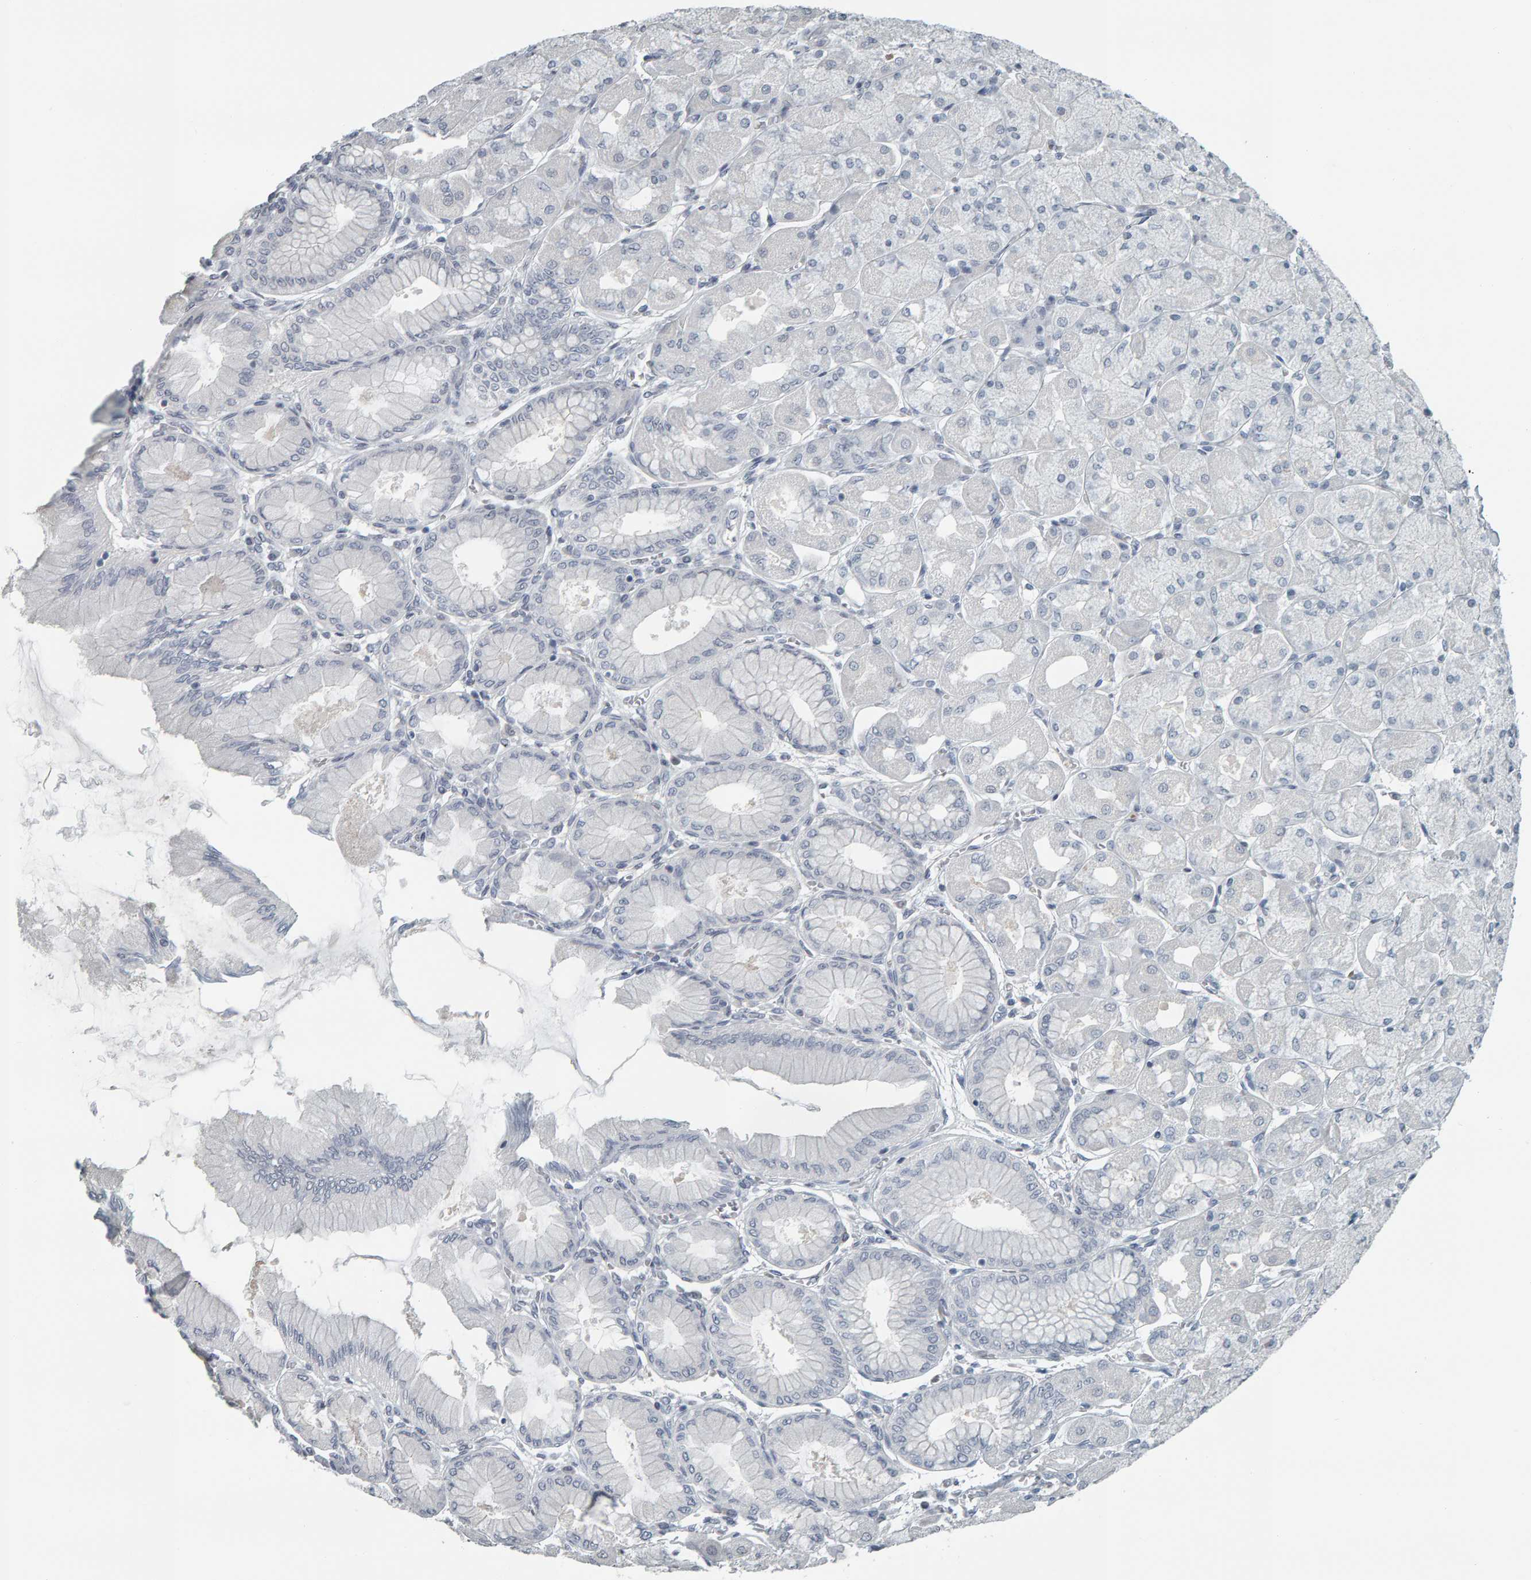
{"staining": {"intensity": "negative", "quantity": "none", "location": "none"}, "tissue": "stomach", "cell_type": "Glandular cells", "image_type": "normal", "snomed": [{"axis": "morphology", "description": "Normal tissue, NOS"}, {"axis": "topography", "description": "Stomach, upper"}], "caption": "IHC of unremarkable human stomach shows no positivity in glandular cells. (Stains: DAB (3,3'-diaminobenzidine) immunohistochemistry (IHC) with hematoxylin counter stain, Microscopy: brightfield microscopy at high magnification).", "gene": "PYY", "patient": {"sex": "female", "age": 56}}